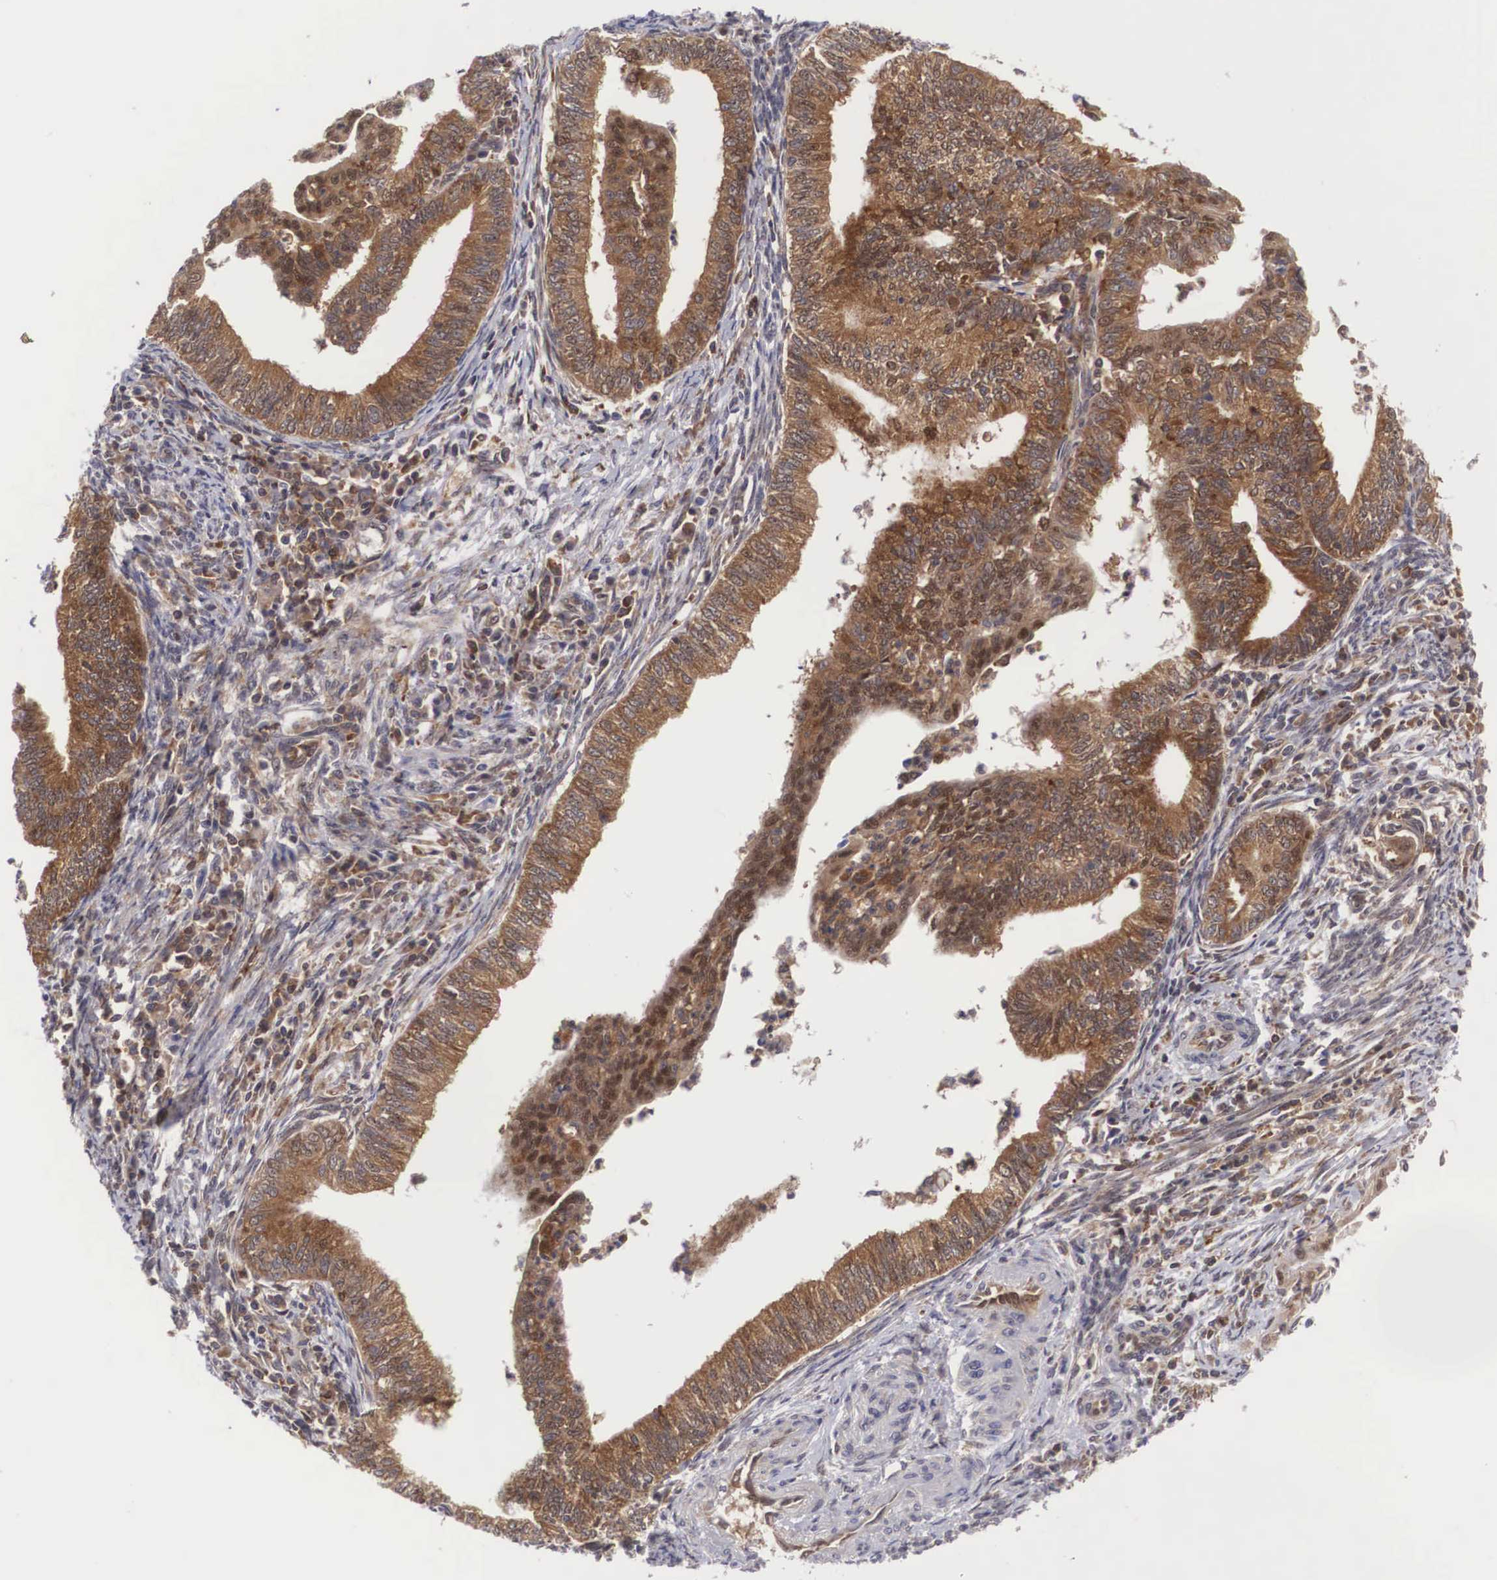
{"staining": {"intensity": "moderate", "quantity": "25%-75%", "location": "cytoplasmic/membranous"}, "tissue": "endometrial cancer", "cell_type": "Tumor cells", "image_type": "cancer", "snomed": [{"axis": "morphology", "description": "Adenocarcinoma, NOS"}, {"axis": "topography", "description": "Endometrium"}], "caption": "Immunohistochemical staining of endometrial adenocarcinoma displays moderate cytoplasmic/membranous protein expression in about 25%-75% of tumor cells.", "gene": "ADSL", "patient": {"sex": "female", "age": 66}}